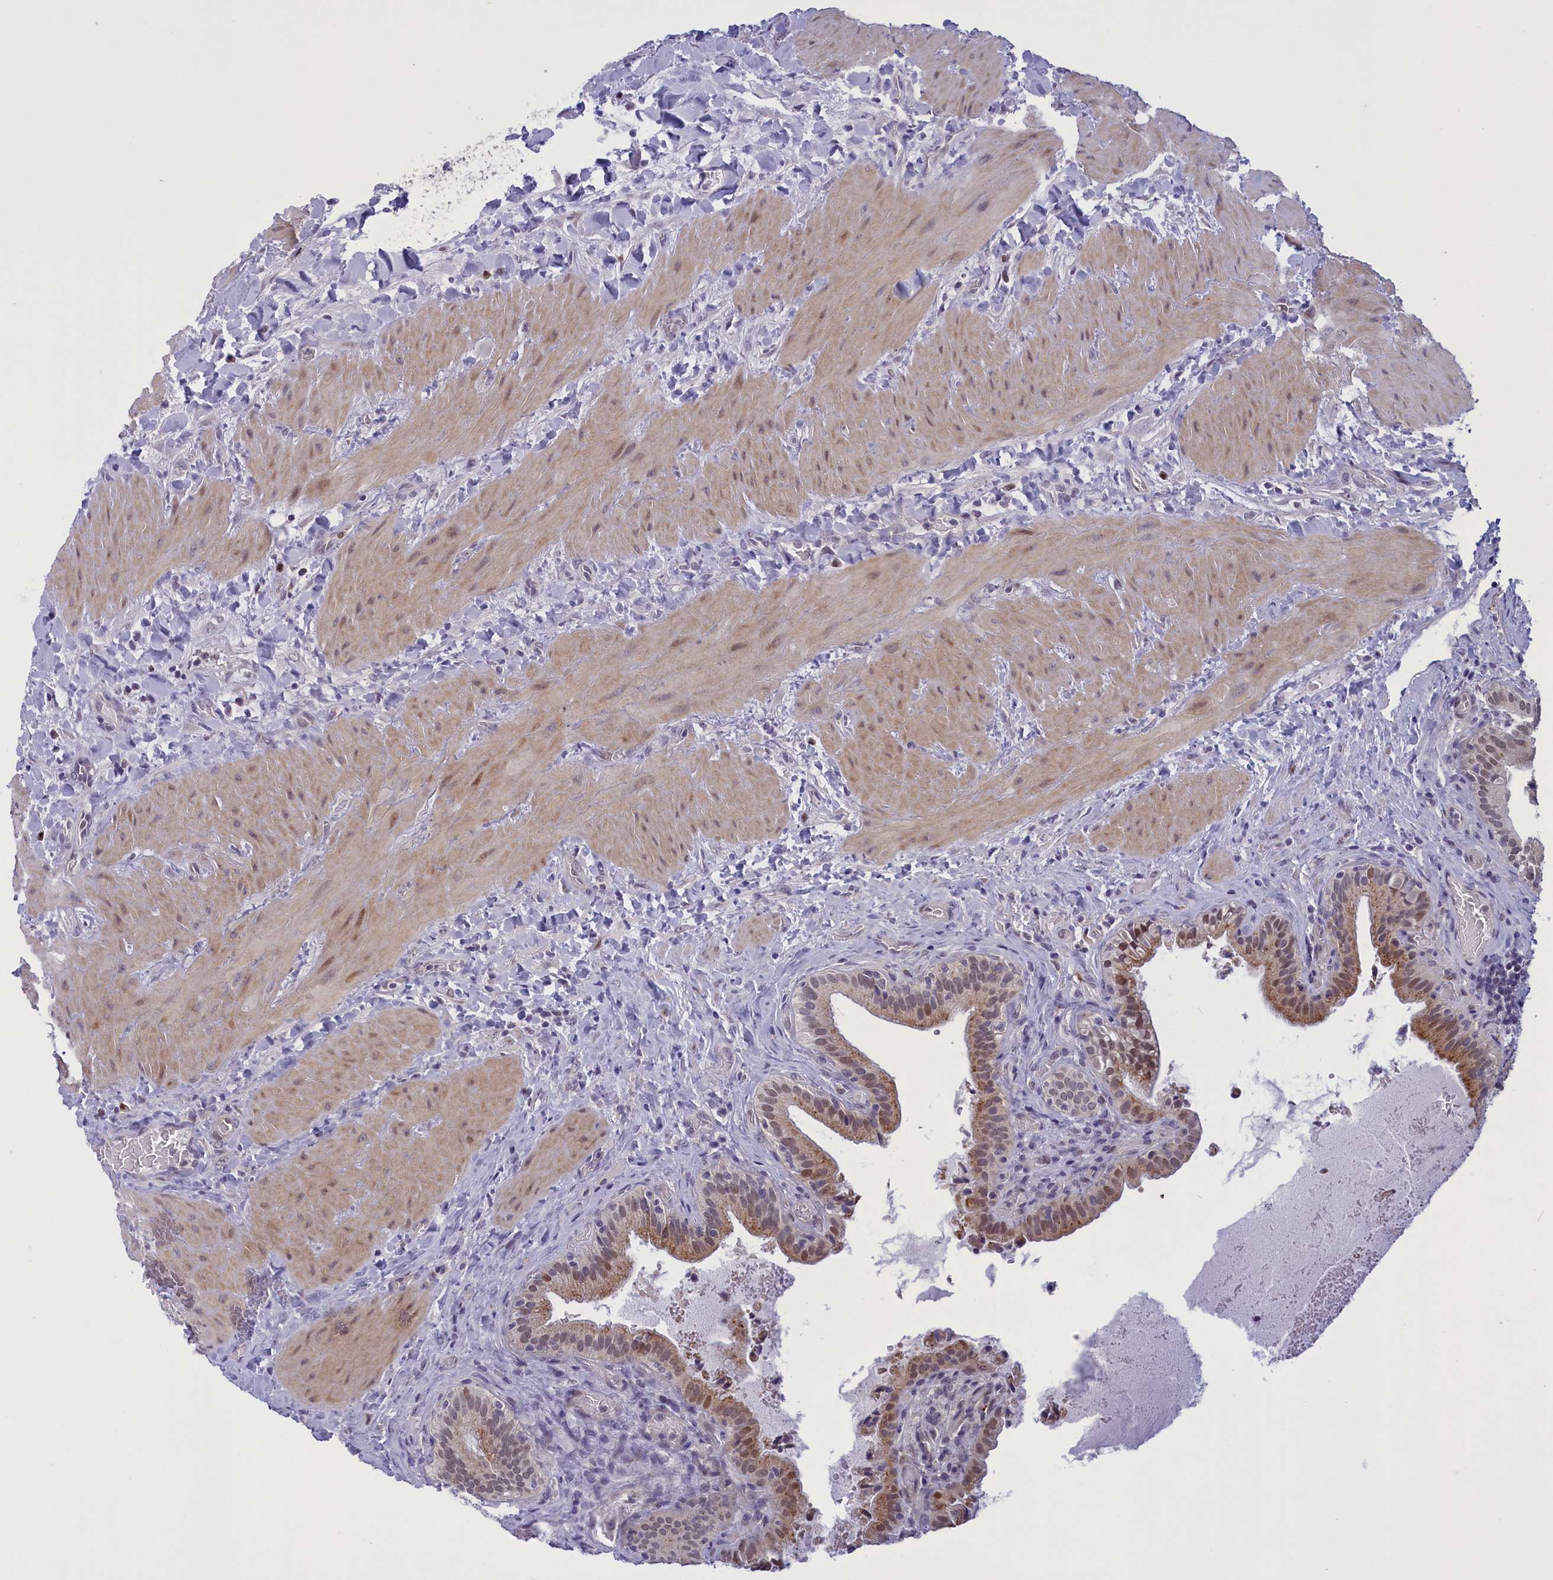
{"staining": {"intensity": "moderate", "quantity": "25%-75%", "location": "cytoplasmic/membranous,nuclear"}, "tissue": "gallbladder", "cell_type": "Glandular cells", "image_type": "normal", "snomed": [{"axis": "morphology", "description": "Normal tissue, NOS"}, {"axis": "topography", "description": "Gallbladder"}], "caption": "High-magnification brightfield microscopy of unremarkable gallbladder stained with DAB (3,3'-diaminobenzidine) (brown) and counterstained with hematoxylin (blue). glandular cells exhibit moderate cytoplasmic/membranous,nuclear positivity is identified in approximately25%-75% of cells. Immunohistochemistry stains the protein in brown and the nuclei are stained blue.", "gene": "ELOA2", "patient": {"sex": "male", "age": 24}}